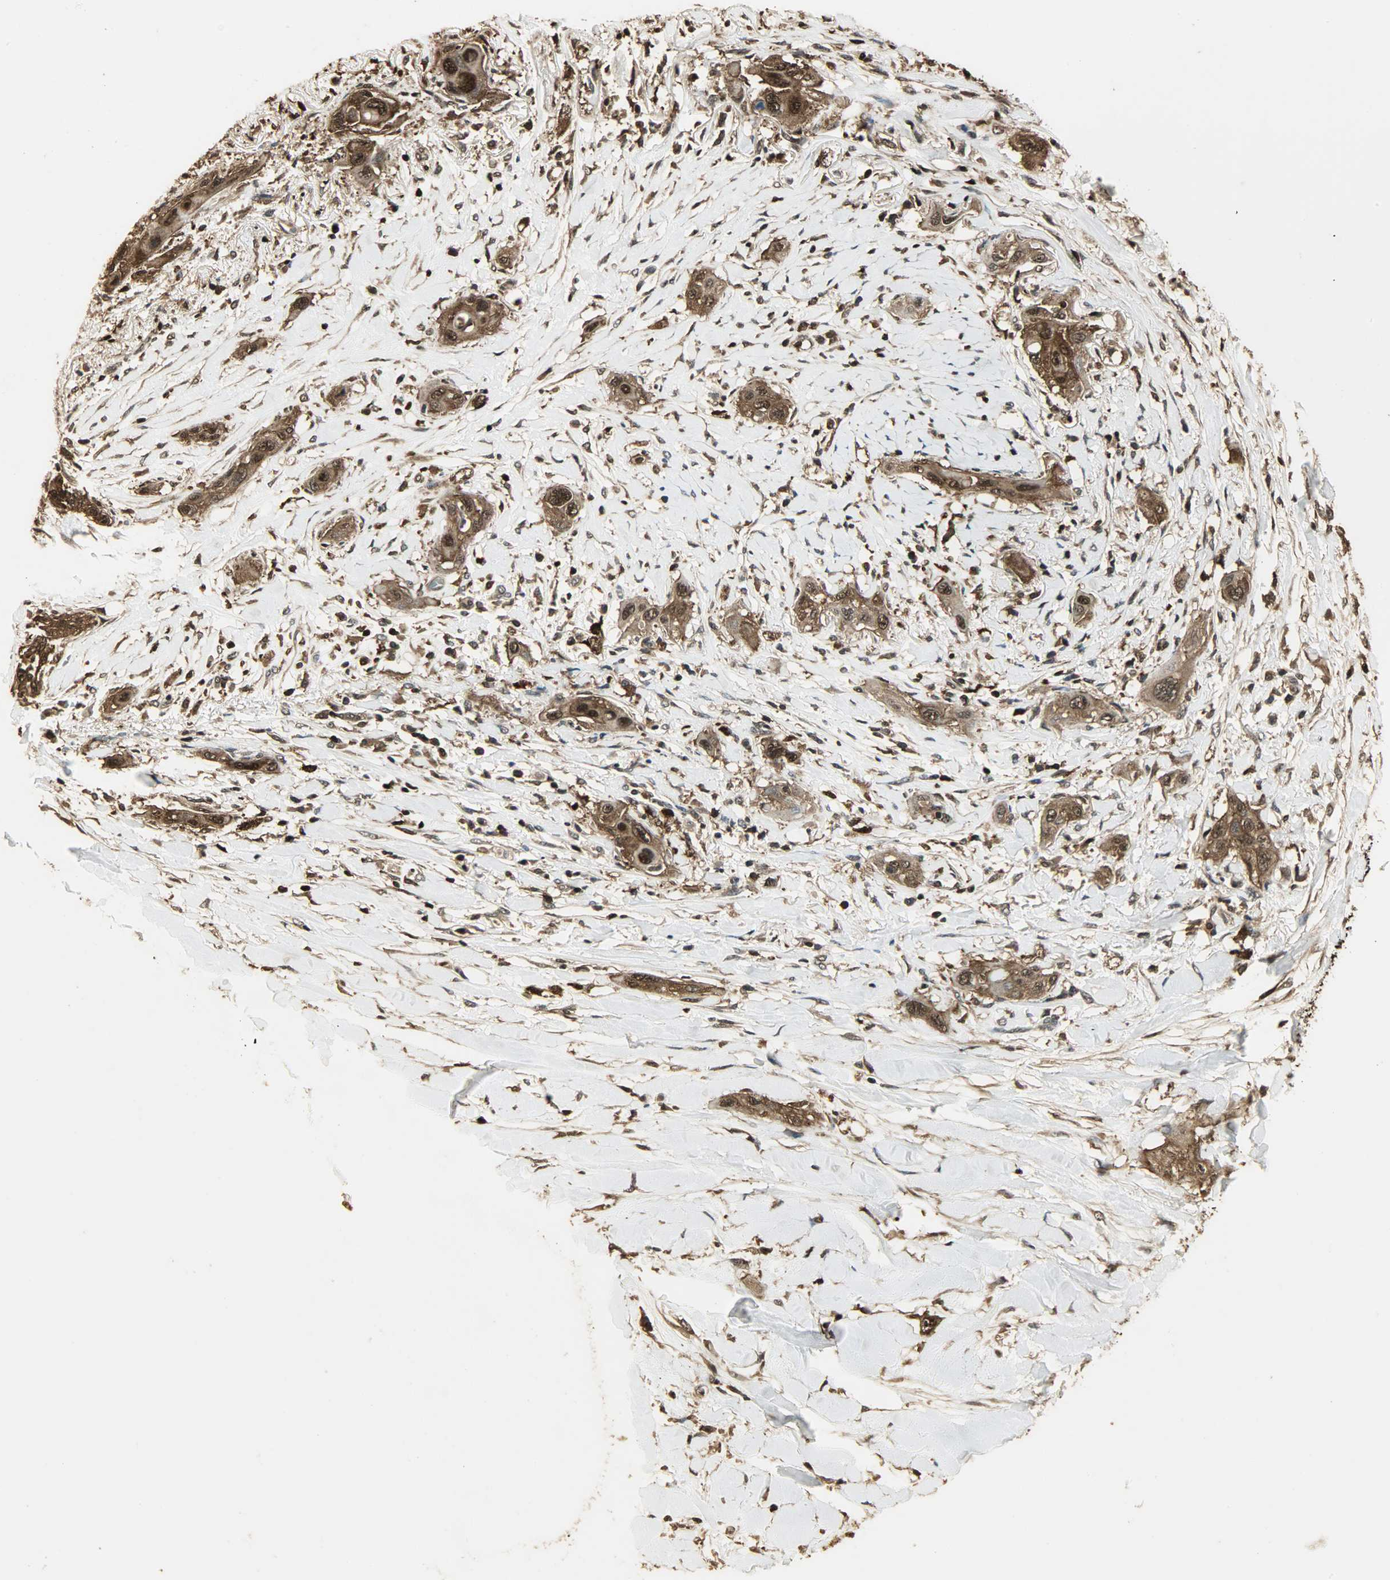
{"staining": {"intensity": "strong", "quantity": ">75%", "location": "cytoplasmic/membranous,nuclear"}, "tissue": "lung cancer", "cell_type": "Tumor cells", "image_type": "cancer", "snomed": [{"axis": "morphology", "description": "Squamous cell carcinoma, NOS"}, {"axis": "topography", "description": "Lung"}], "caption": "The micrograph shows staining of lung cancer, revealing strong cytoplasmic/membranous and nuclear protein expression (brown color) within tumor cells.", "gene": "YWHAZ", "patient": {"sex": "female", "age": 47}}